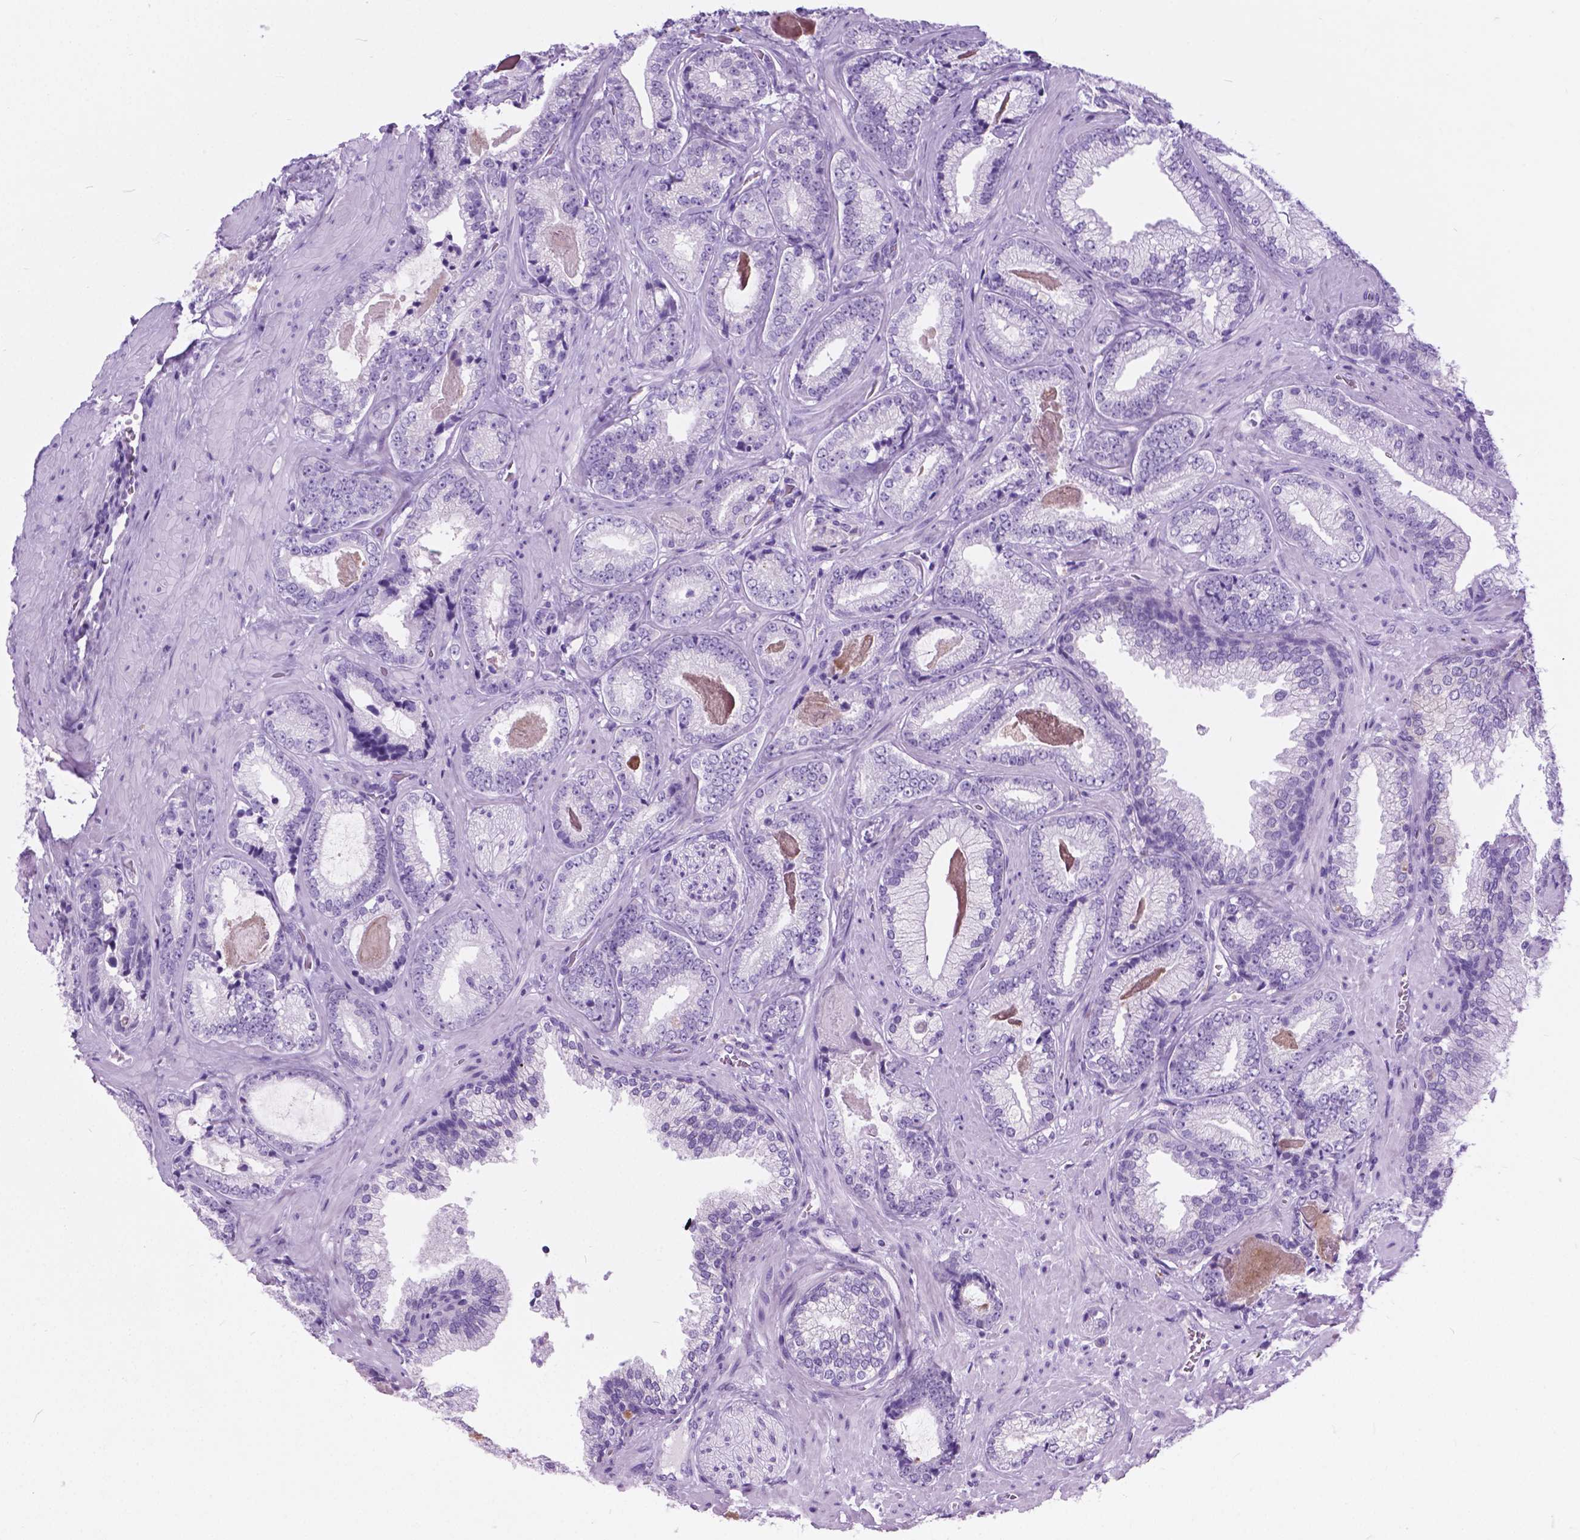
{"staining": {"intensity": "negative", "quantity": "none", "location": "none"}, "tissue": "prostate cancer", "cell_type": "Tumor cells", "image_type": "cancer", "snomed": [{"axis": "morphology", "description": "Adenocarcinoma, Low grade"}, {"axis": "topography", "description": "Prostate"}], "caption": "Prostate cancer was stained to show a protein in brown. There is no significant positivity in tumor cells.", "gene": "ARMS2", "patient": {"sex": "male", "age": 61}}